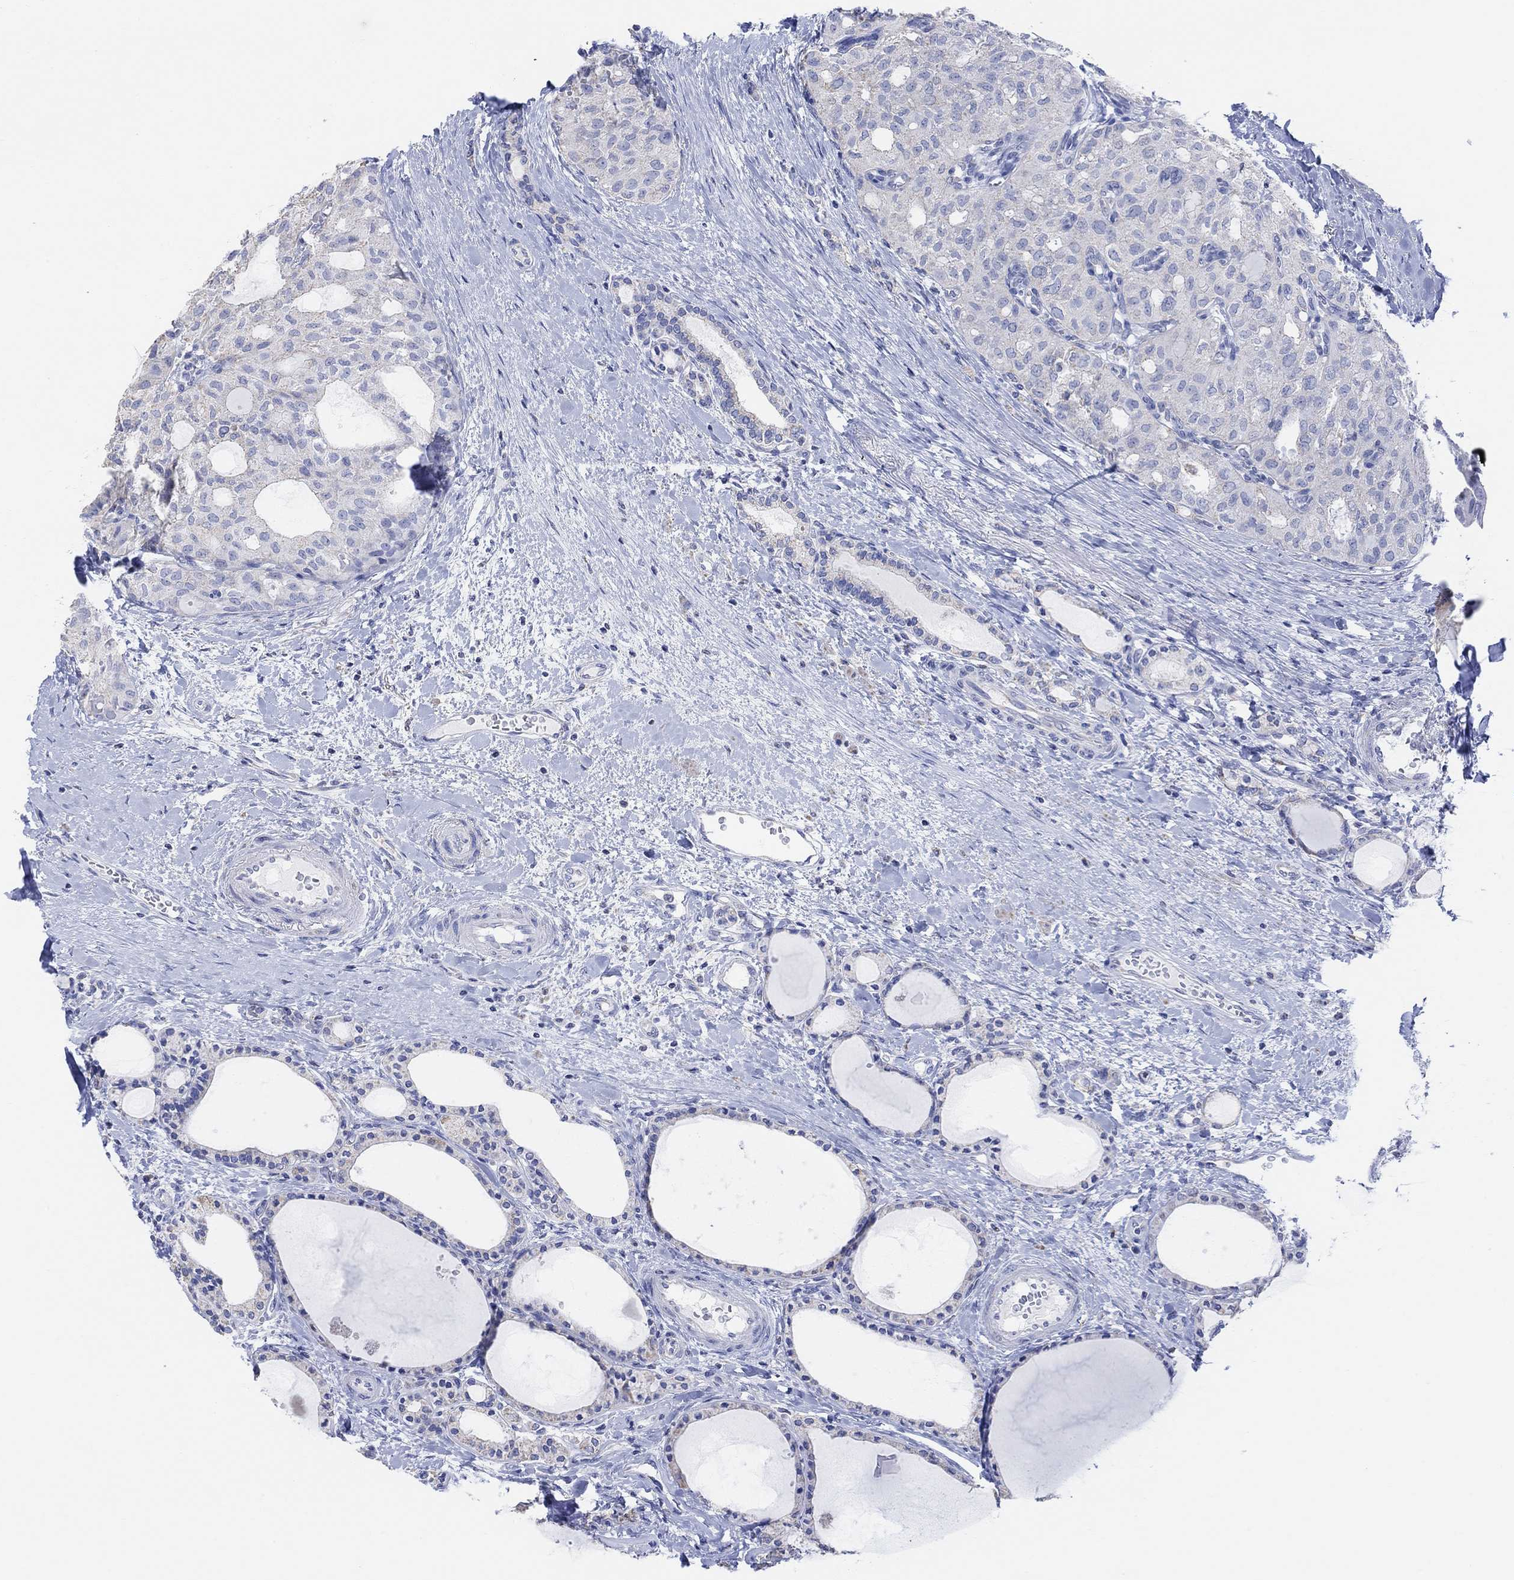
{"staining": {"intensity": "negative", "quantity": "none", "location": "none"}, "tissue": "thyroid cancer", "cell_type": "Tumor cells", "image_type": "cancer", "snomed": [{"axis": "morphology", "description": "Follicular adenoma carcinoma, NOS"}, {"axis": "topography", "description": "Thyroid gland"}], "caption": "Tumor cells are negative for protein expression in human thyroid cancer.", "gene": "SYT12", "patient": {"sex": "male", "age": 75}}